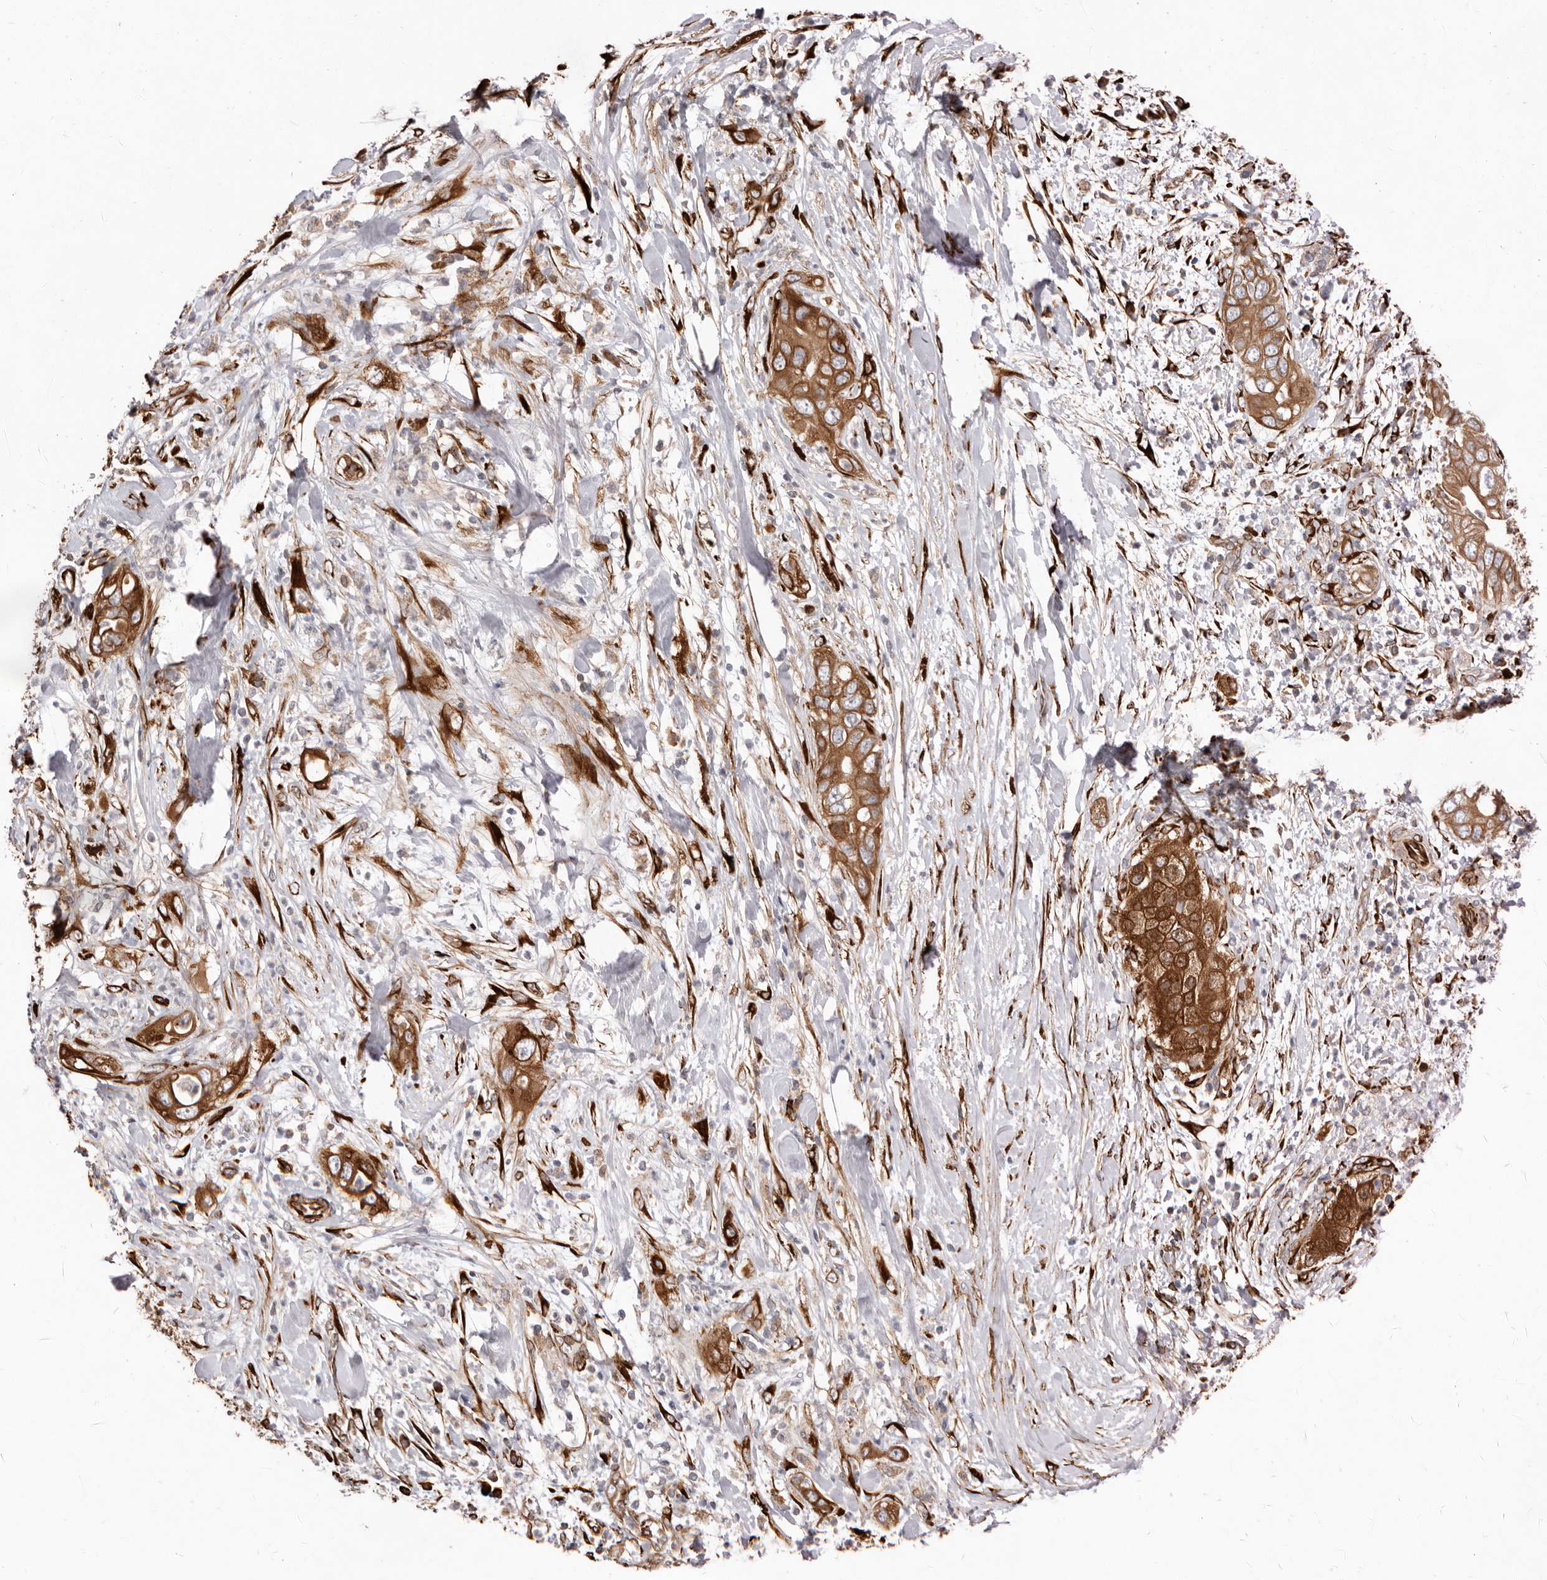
{"staining": {"intensity": "moderate", "quantity": ">75%", "location": "cytoplasmic/membranous"}, "tissue": "pancreatic cancer", "cell_type": "Tumor cells", "image_type": "cancer", "snomed": [{"axis": "morphology", "description": "Adenocarcinoma, NOS"}, {"axis": "topography", "description": "Pancreas"}], "caption": "Immunohistochemistry (DAB) staining of pancreatic cancer (adenocarcinoma) displays moderate cytoplasmic/membranous protein staining in approximately >75% of tumor cells.", "gene": "WDTC1", "patient": {"sex": "female", "age": 78}}